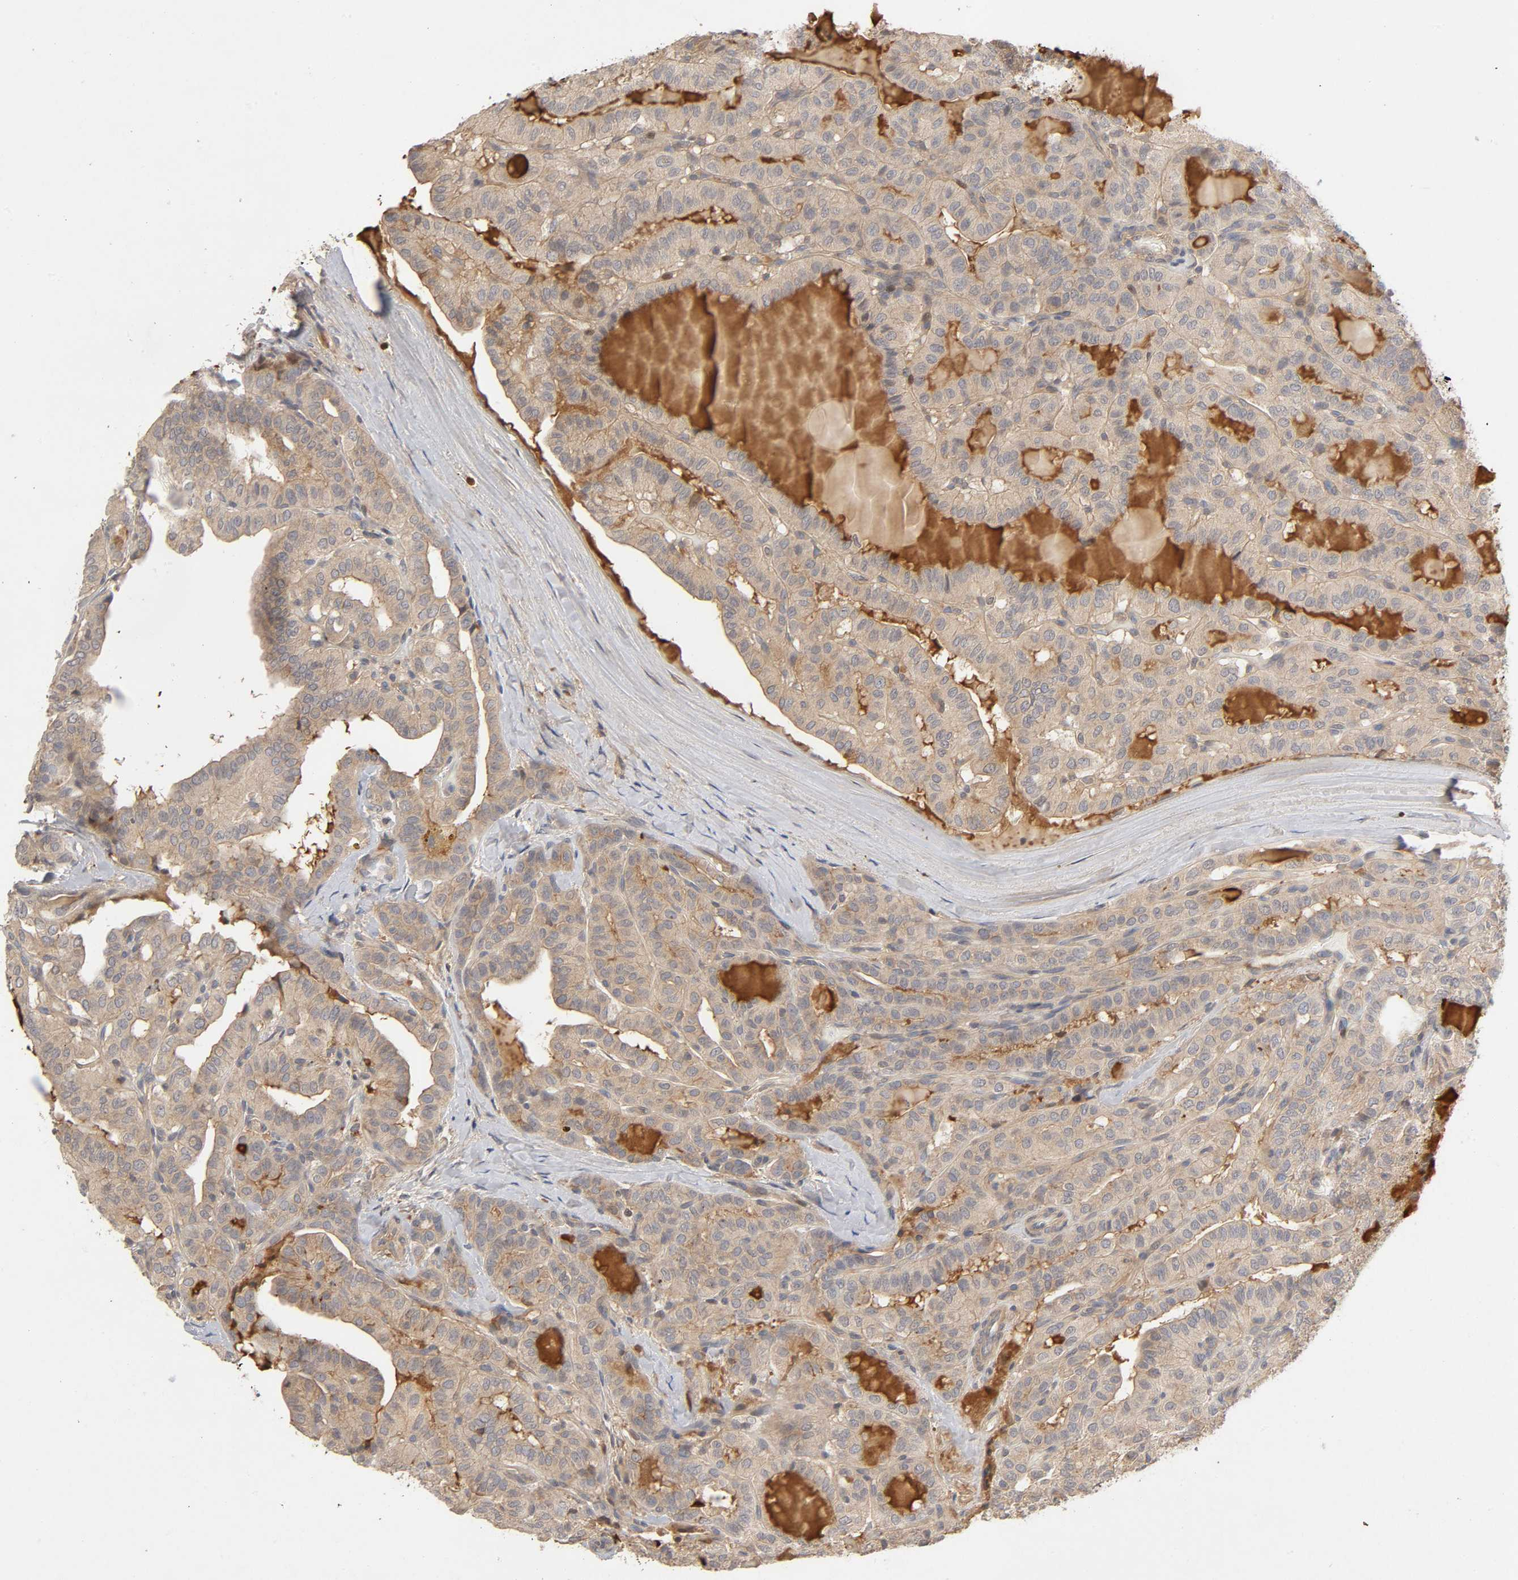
{"staining": {"intensity": "moderate", "quantity": ">75%", "location": "cytoplasmic/membranous"}, "tissue": "thyroid cancer", "cell_type": "Tumor cells", "image_type": "cancer", "snomed": [{"axis": "morphology", "description": "Papillary adenocarcinoma, NOS"}, {"axis": "topography", "description": "Thyroid gland"}], "caption": "Thyroid cancer tissue displays moderate cytoplasmic/membranous expression in approximately >75% of tumor cells, visualized by immunohistochemistry. The protein of interest is stained brown, and the nuclei are stained in blue (DAB IHC with brightfield microscopy, high magnification).", "gene": "CPB2", "patient": {"sex": "male", "age": 77}}